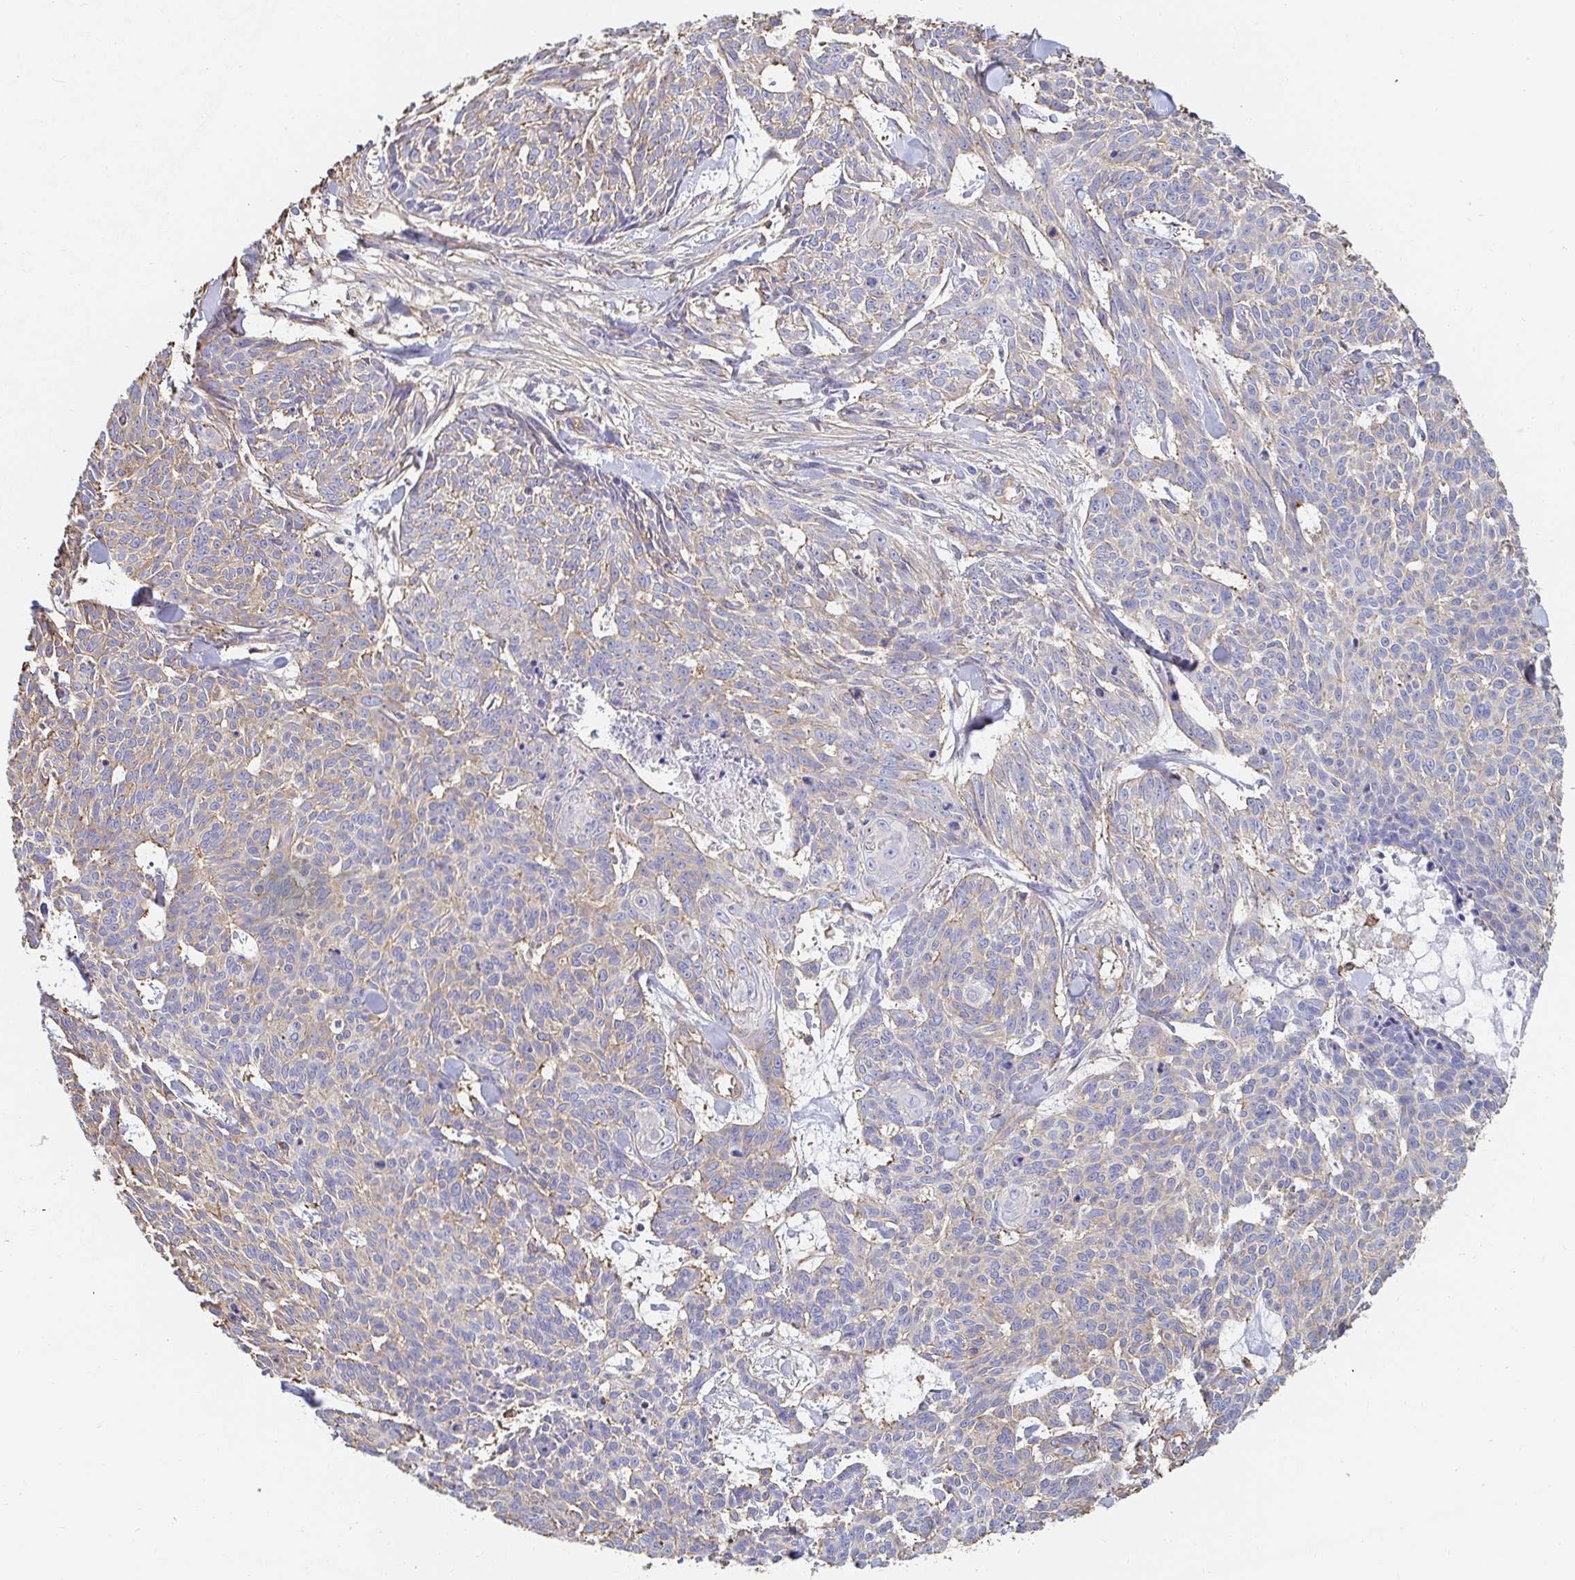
{"staining": {"intensity": "weak", "quantity": "25%-75%", "location": "cytoplasmic/membranous"}, "tissue": "skin cancer", "cell_type": "Tumor cells", "image_type": "cancer", "snomed": [{"axis": "morphology", "description": "Basal cell carcinoma"}, {"axis": "topography", "description": "Skin"}], "caption": "A brown stain shows weak cytoplasmic/membranous positivity of a protein in human skin basal cell carcinoma tumor cells.", "gene": "PTPN14", "patient": {"sex": "female", "age": 93}}